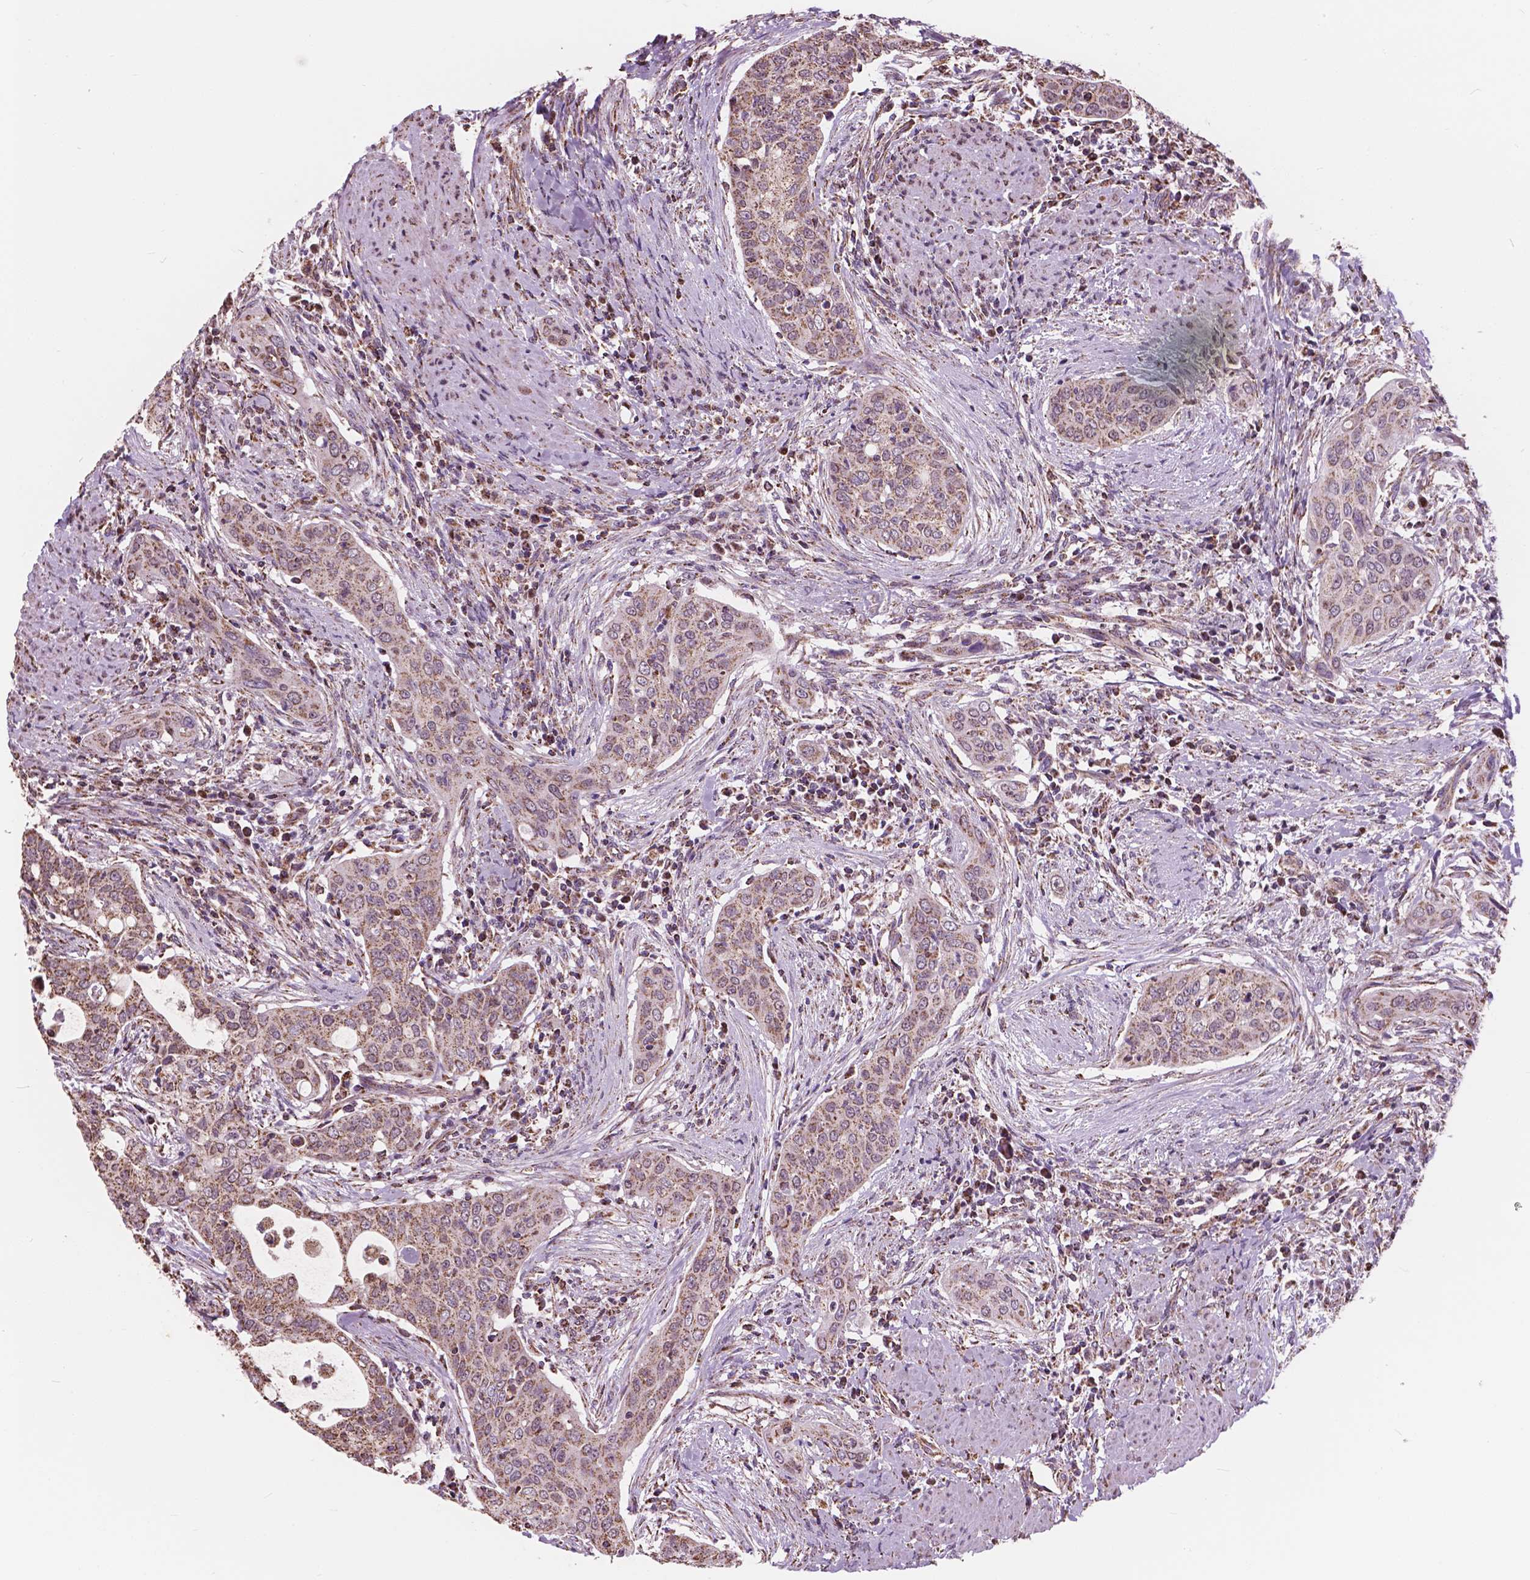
{"staining": {"intensity": "moderate", "quantity": ">75%", "location": "cytoplasmic/membranous"}, "tissue": "urothelial cancer", "cell_type": "Tumor cells", "image_type": "cancer", "snomed": [{"axis": "morphology", "description": "Urothelial carcinoma, High grade"}, {"axis": "topography", "description": "Urinary bladder"}], "caption": "Tumor cells exhibit medium levels of moderate cytoplasmic/membranous expression in approximately >75% of cells in urothelial cancer.", "gene": "SCOC", "patient": {"sex": "male", "age": 82}}